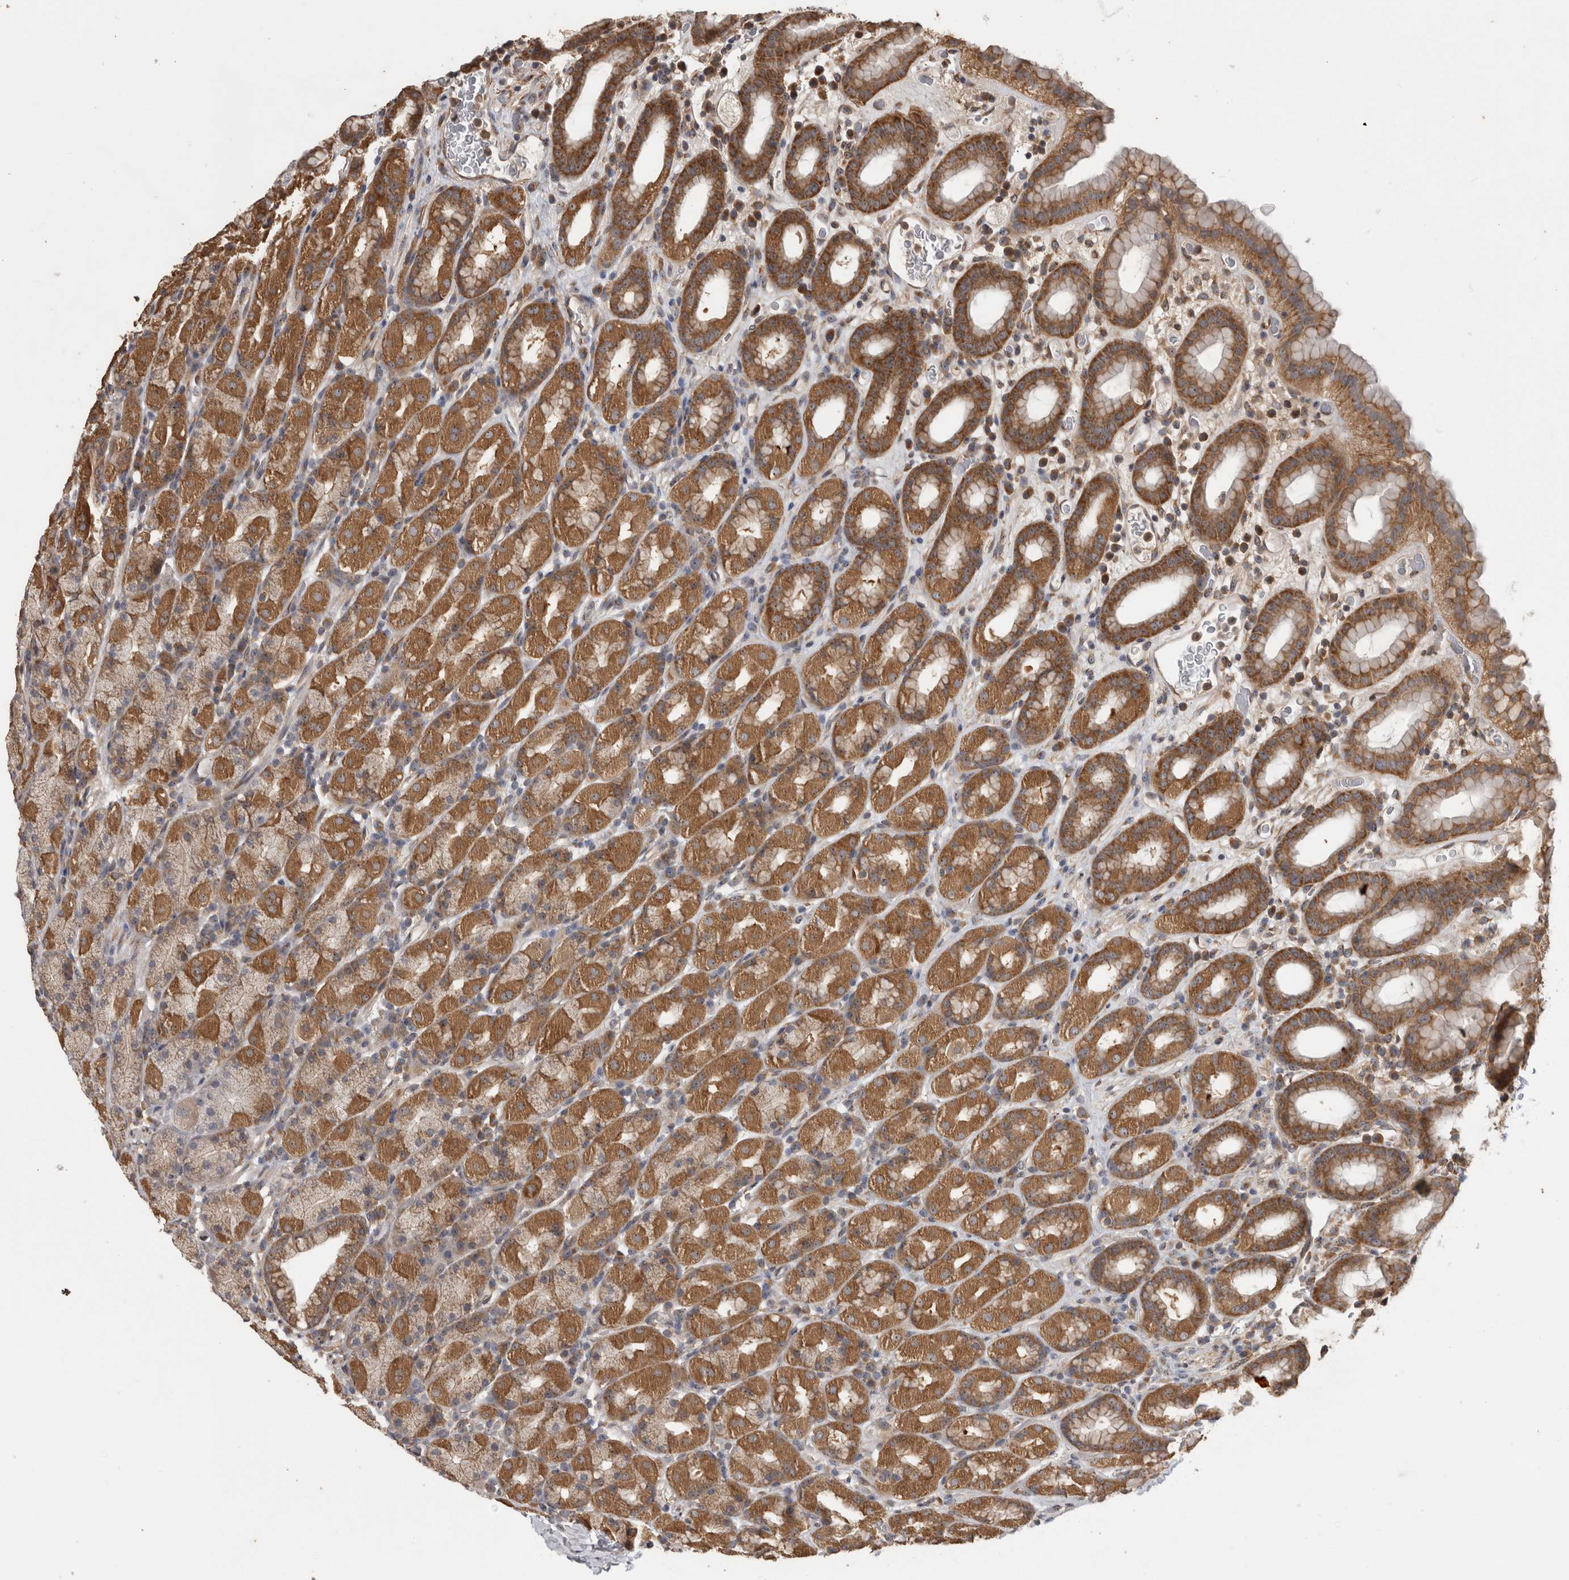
{"staining": {"intensity": "moderate", "quantity": ">75%", "location": "cytoplasmic/membranous"}, "tissue": "stomach", "cell_type": "Glandular cells", "image_type": "normal", "snomed": [{"axis": "morphology", "description": "Normal tissue, NOS"}, {"axis": "topography", "description": "Stomach, upper"}], "caption": "Protein expression analysis of benign human stomach reveals moderate cytoplasmic/membranous positivity in about >75% of glandular cells. The staining was performed using DAB (3,3'-diaminobenzidine) to visualize the protein expression in brown, while the nuclei were stained in blue with hematoxylin (Magnification: 20x).", "gene": "ATXN2", "patient": {"sex": "male", "age": 68}}